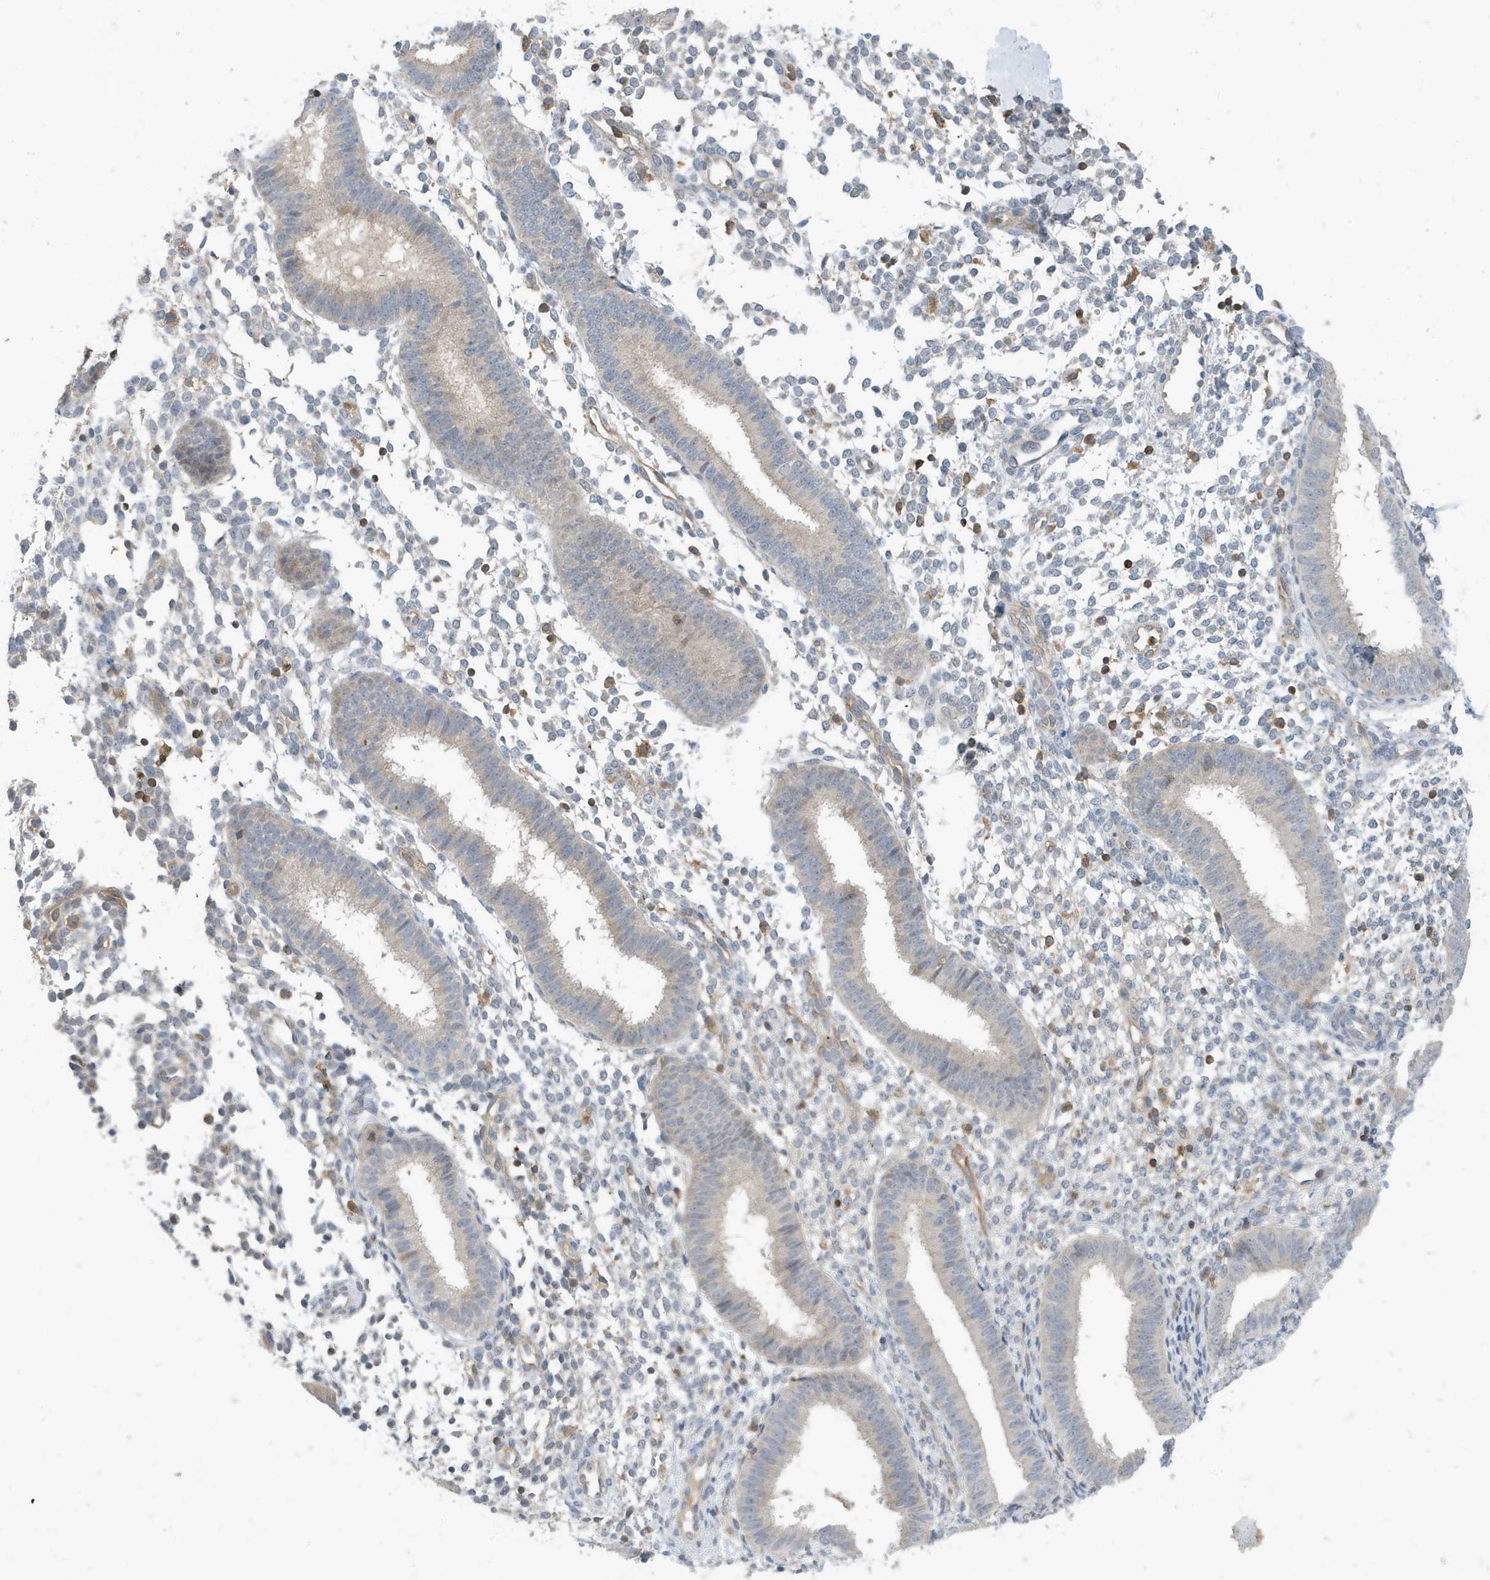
{"staining": {"intensity": "weak", "quantity": "<25%", "location": "cytoplasmic/membranous"}, "tissue": "endometrium", "cell_type": "Cells in endometrial stroma", "image_type": "normal", "snomed": [{"axis": "morphology", "description": "Normal tissue, NOS"}, {"axis": "topography", "description": "Uterus"}, {"axis": "topography", "description": "Endometrium"}], "caption": "This is a micrograph of IHC staining of normal endometrium, which shows no positivity in cells in endometrial stroma.", "gene": "NSUN3", "patient": {"sex": "female", "age": 48}}